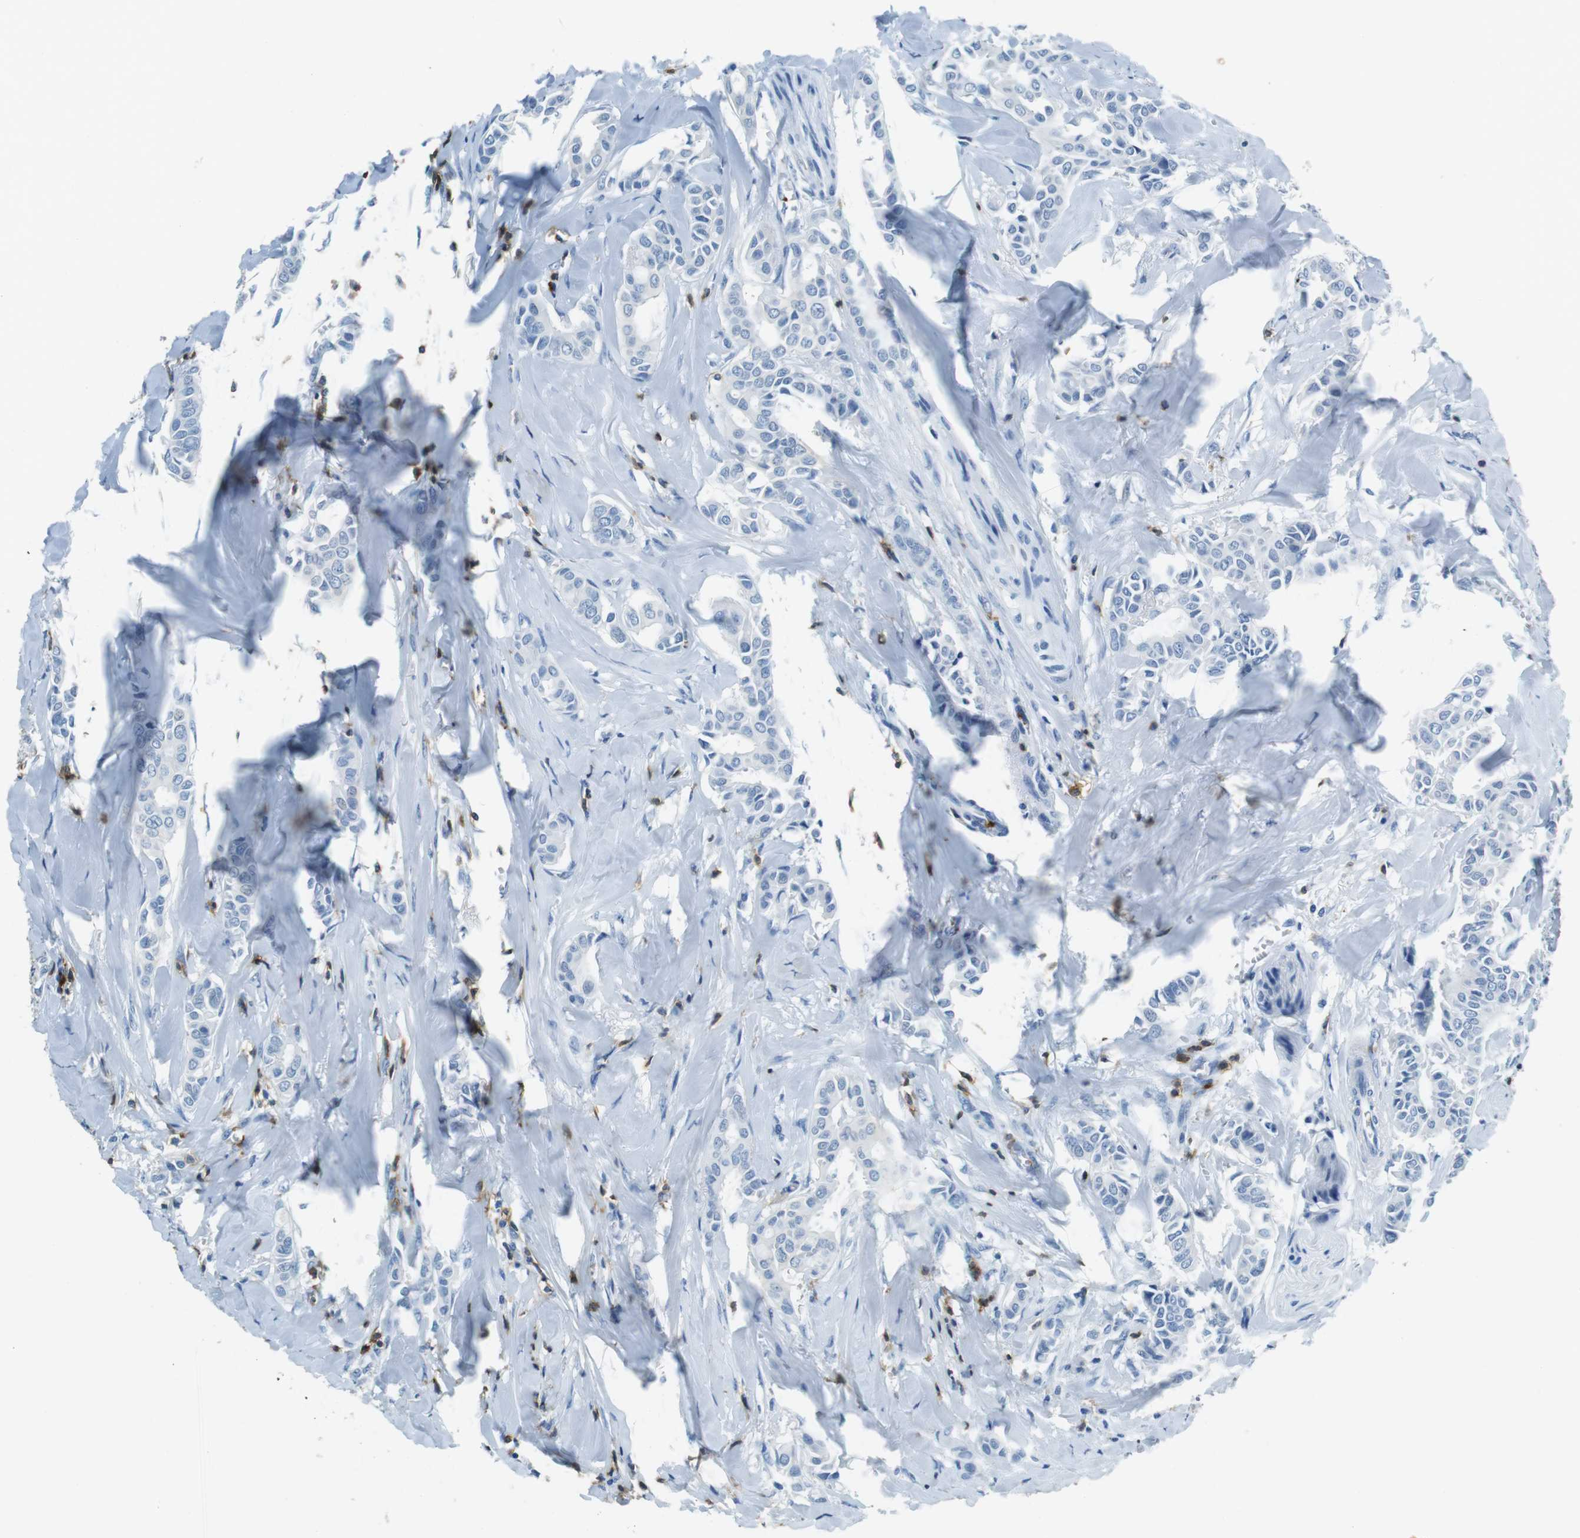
{"staining": {"intensity": "negative", "quantity": "none", "location": "none"}, "tissue": "head and neck cancer", "cell_type": "Tumor cells", "image_type": "cancer", "snomed": [{"axis": "morphology", "description": "Adenocarcinoma, NOS"}, {"axis": "topography", "description": "Salivary gland"}, {"axis": "topography", "description": "Head-Neck"}], "caption": "High power microscopy micrograph of an immunohistochemistry (IHC) micrograph of head and neck adenocarcinoma, revealing no significant expression in tumor cells. Brightfield microscopy of IHC stained with DAB (3,3'-diaminobenzidine) (brown) and hematoxylin (blue), captured at high magnification.", "gene": "LAT", "patient": {"sex": "female", "age": 59}}